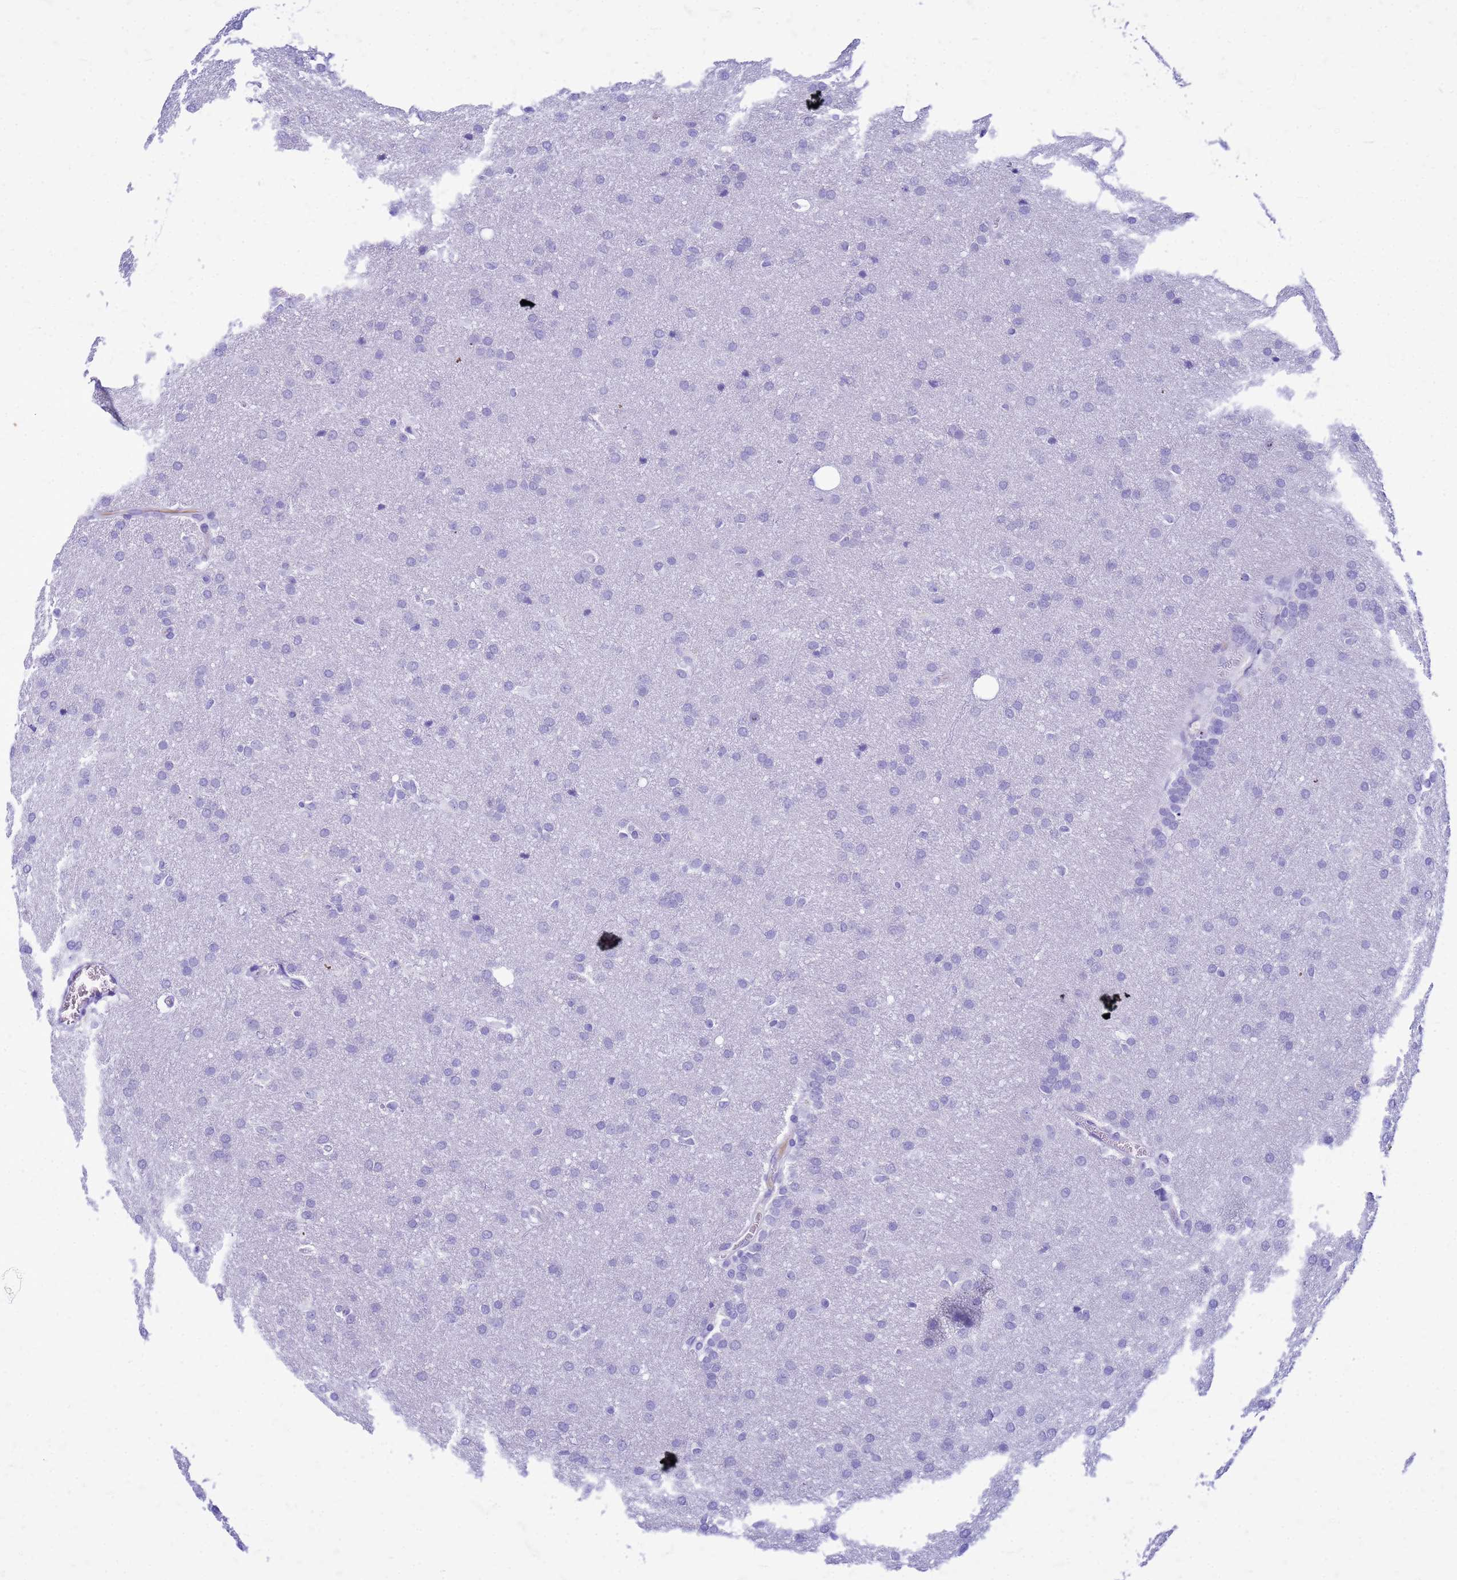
{"staining": {"intensity": "negative", "quantity": "none", "location": "none"}, "tissue": "glioma", "cell_type": "Tumor cells", "image_type": "cancer", "snomed": [{"axis": "morphology", "description": "Glioma, malignant, Low grade"}, {"axis": "topography", "description": "Brain"}], "caption": "There is no significant positivity in tumor cells of malignant low-grade glioma. (Brightfield microscopy of DAB (3,3'-diaminobenzidine) IHC at high magnification).", "gene": "CFAP100", "patient": {"sex": "female", "age": 32}}